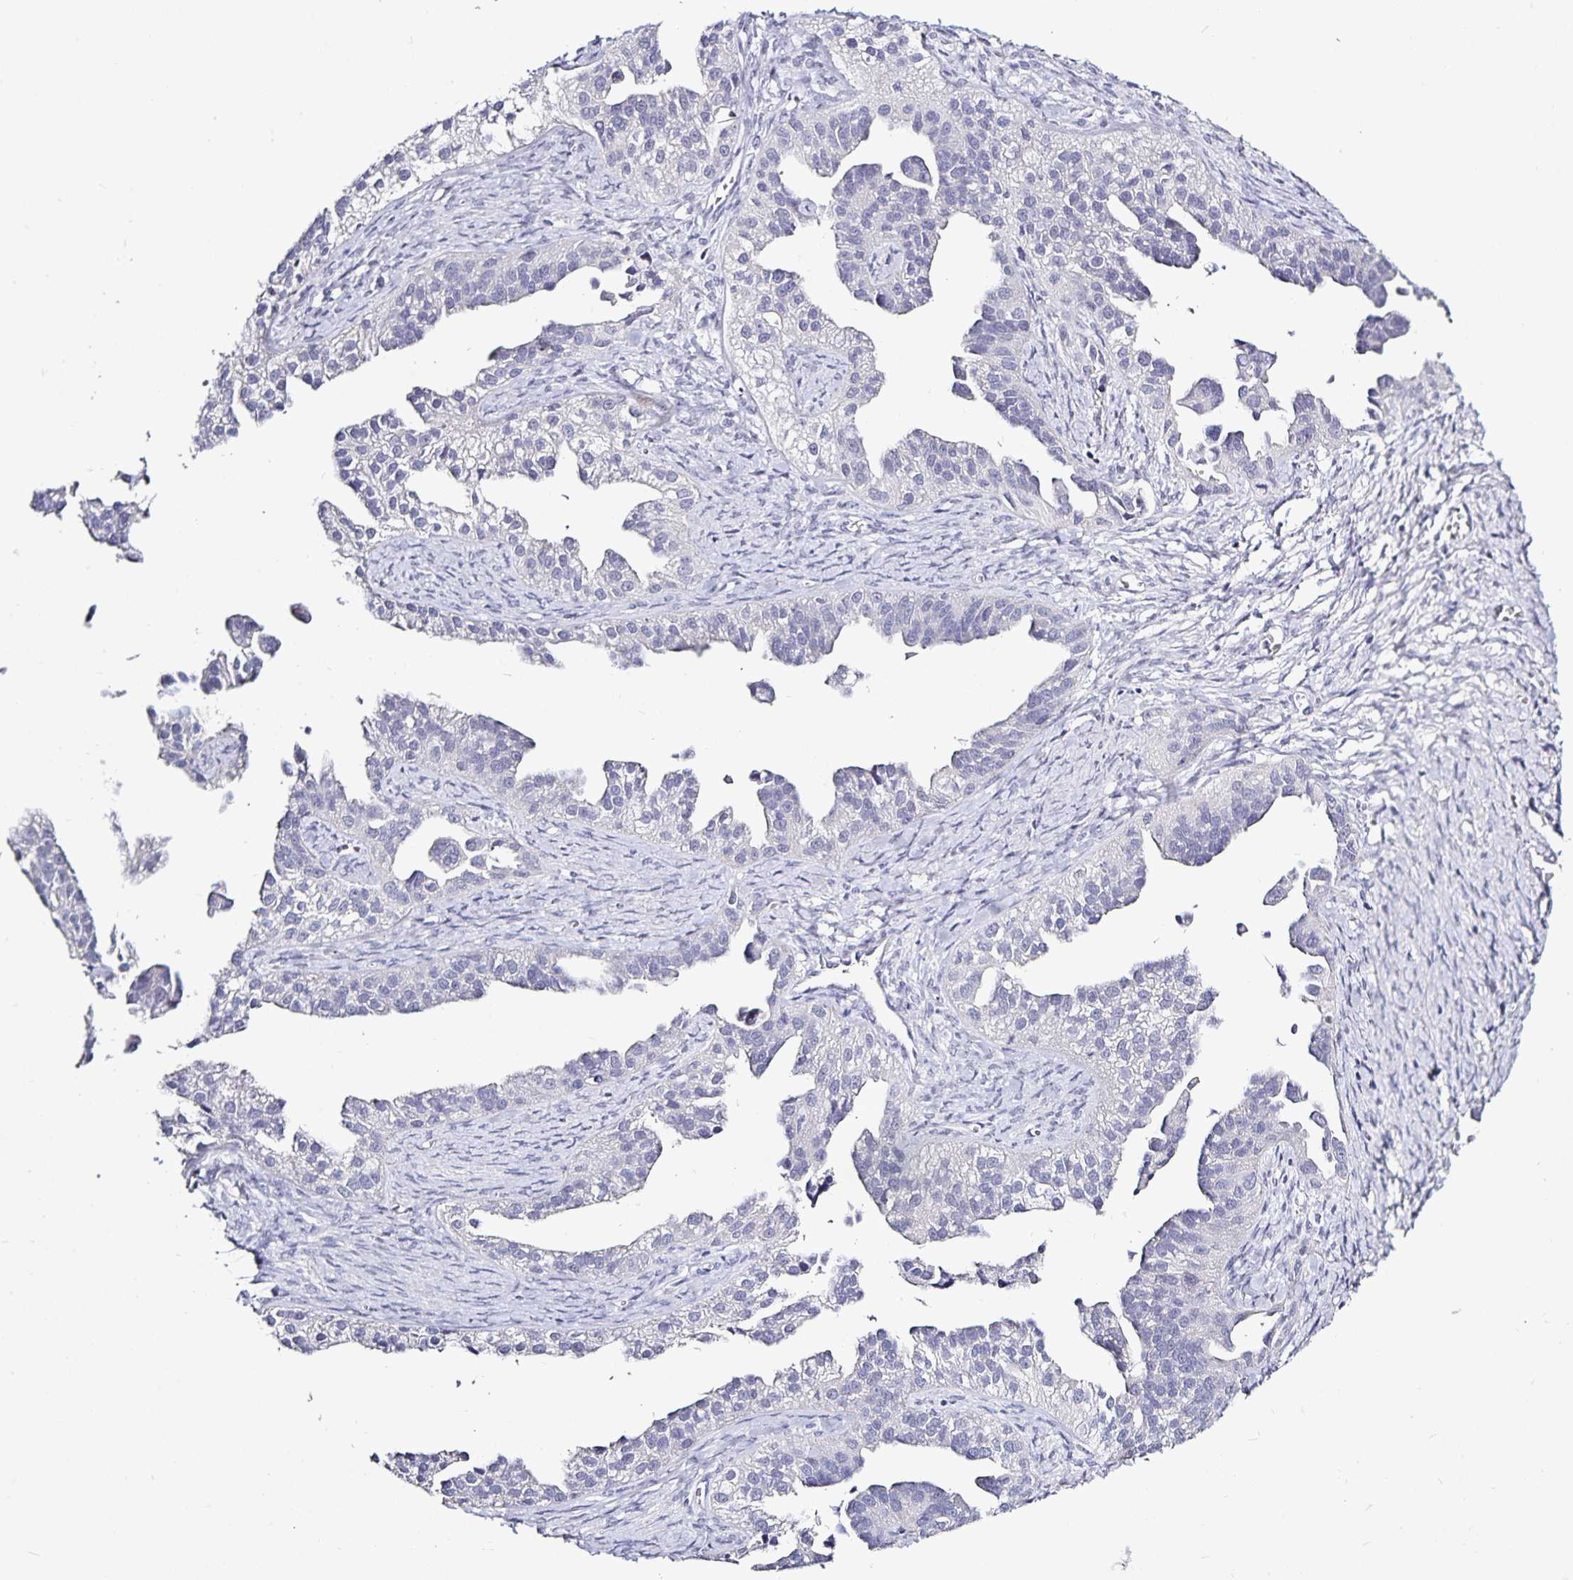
{"staining": {"intensity": "negative", "quantity": "none", "location": "none"}, "tissue": "ovarian cancer", "cell_type": "Tumor cells", "image_type": "cancer", "snomed": [{"axis": "morphology", "description": "Cystadenocarcinoma, serous, NOS"}, {"axis": "topography", "description": "Ovary"}], "caption": "Immunohistochemical staining of ovarian cancer (serous cystadenocarcinoma) reveals no significant expression in tumor cells. The staining was performed using DAB (3,3'-diaminobenzidine) to visualize the protein expression in brown, while the nuclei were stained in blue with hematoxylin (Magnification: 20x).", "gene": "TTR", "patient": {"sex": "female", "age": 75}}